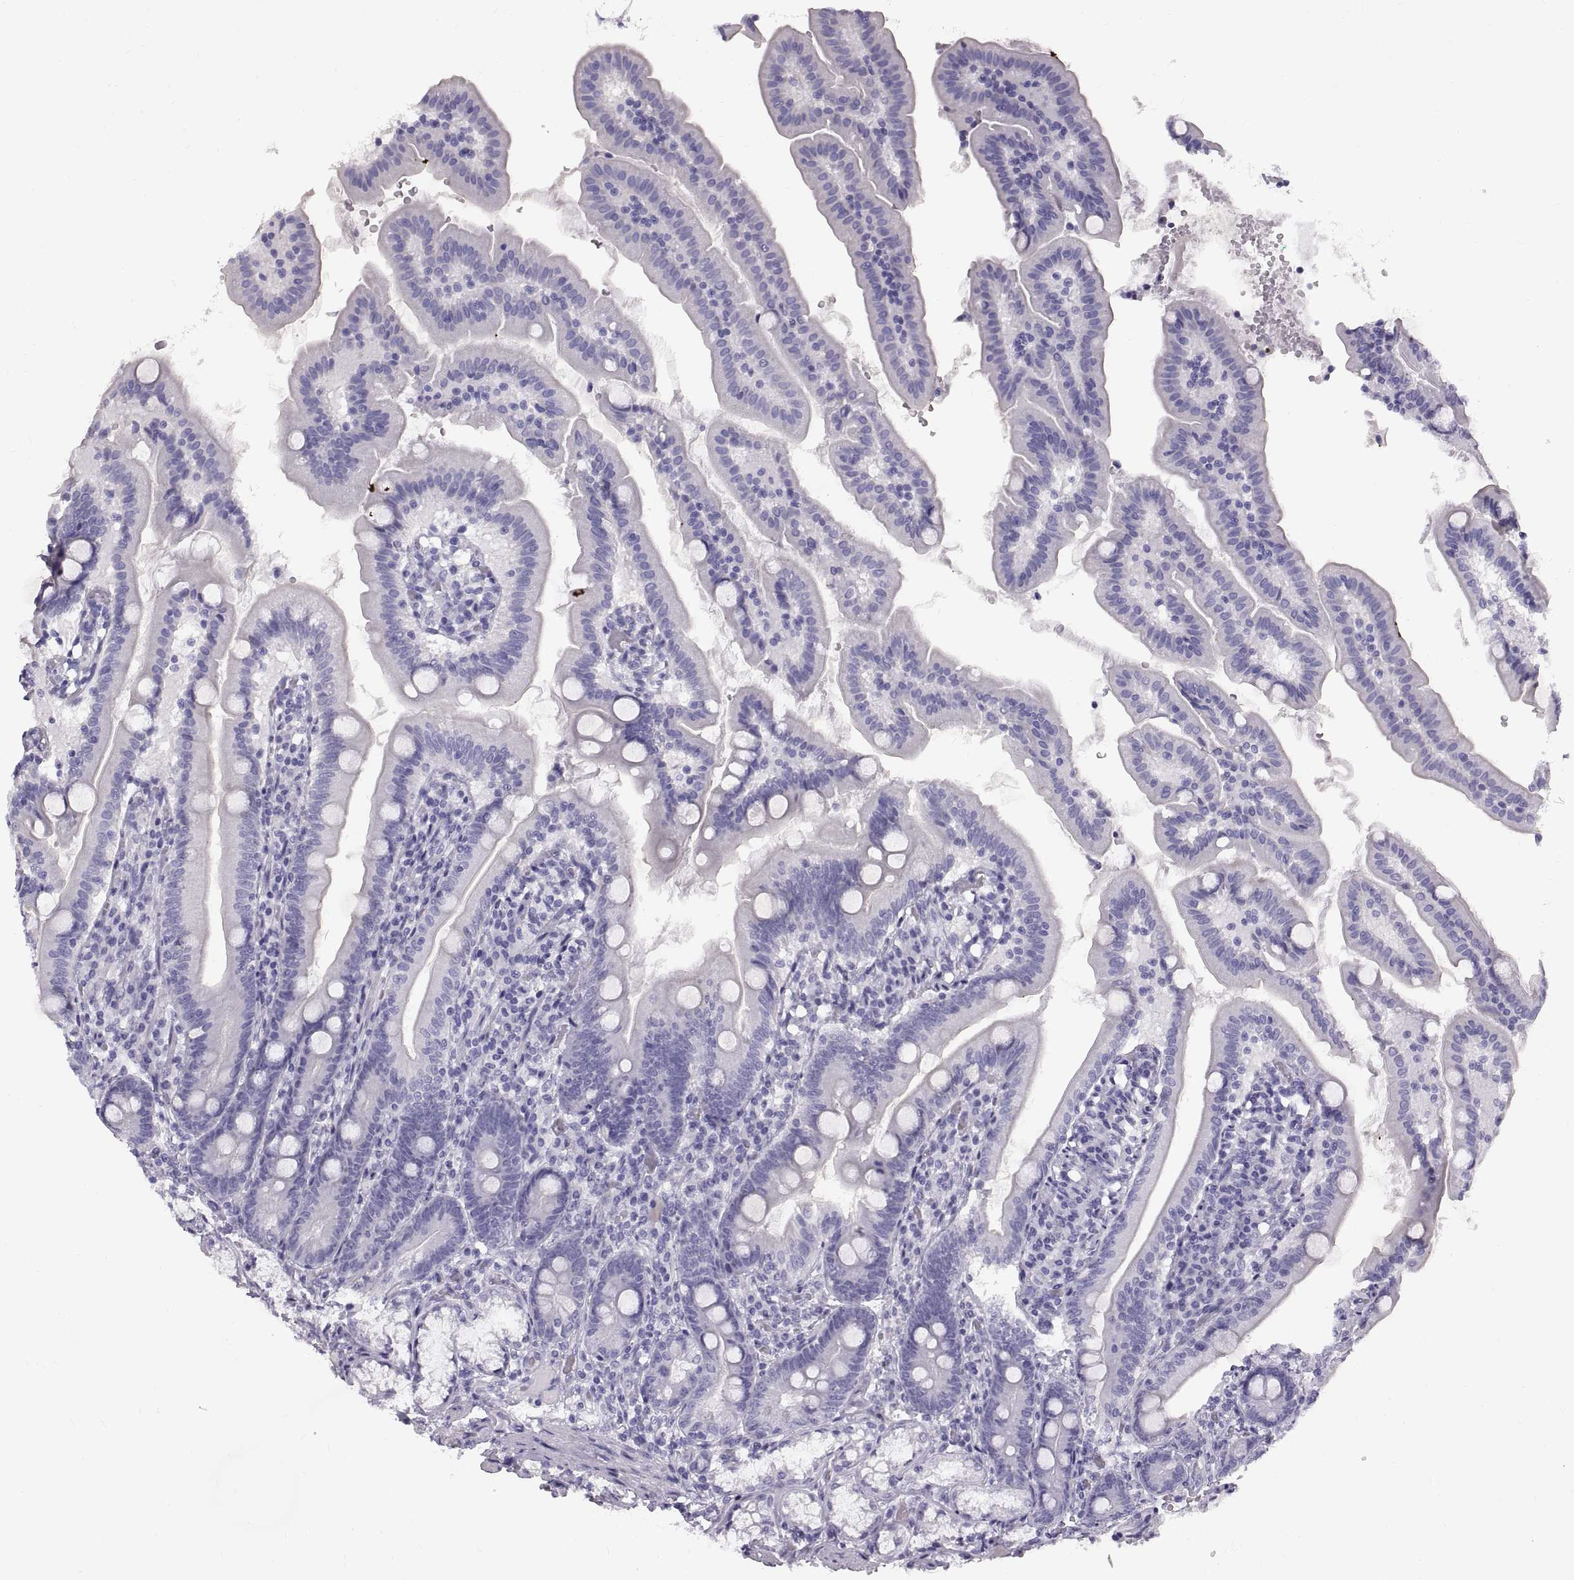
{"staining": {"intensity": "negative", "quantity": "none", "location": "none"}, "tissue": "duodenum", "cell_type": "Glandular cells", "image_type": "normal", "snomed": [{"axis": "morphology", "description": "Normal tissue, NOS"}, {"axis": "topography", "description": "Duodenum"}], "caption": "Human duodenum stained for a protein using IHC displays no expression in glandular cells.", "gene": "WFDC8", "patient": {"sex": "female", "age": 67}}